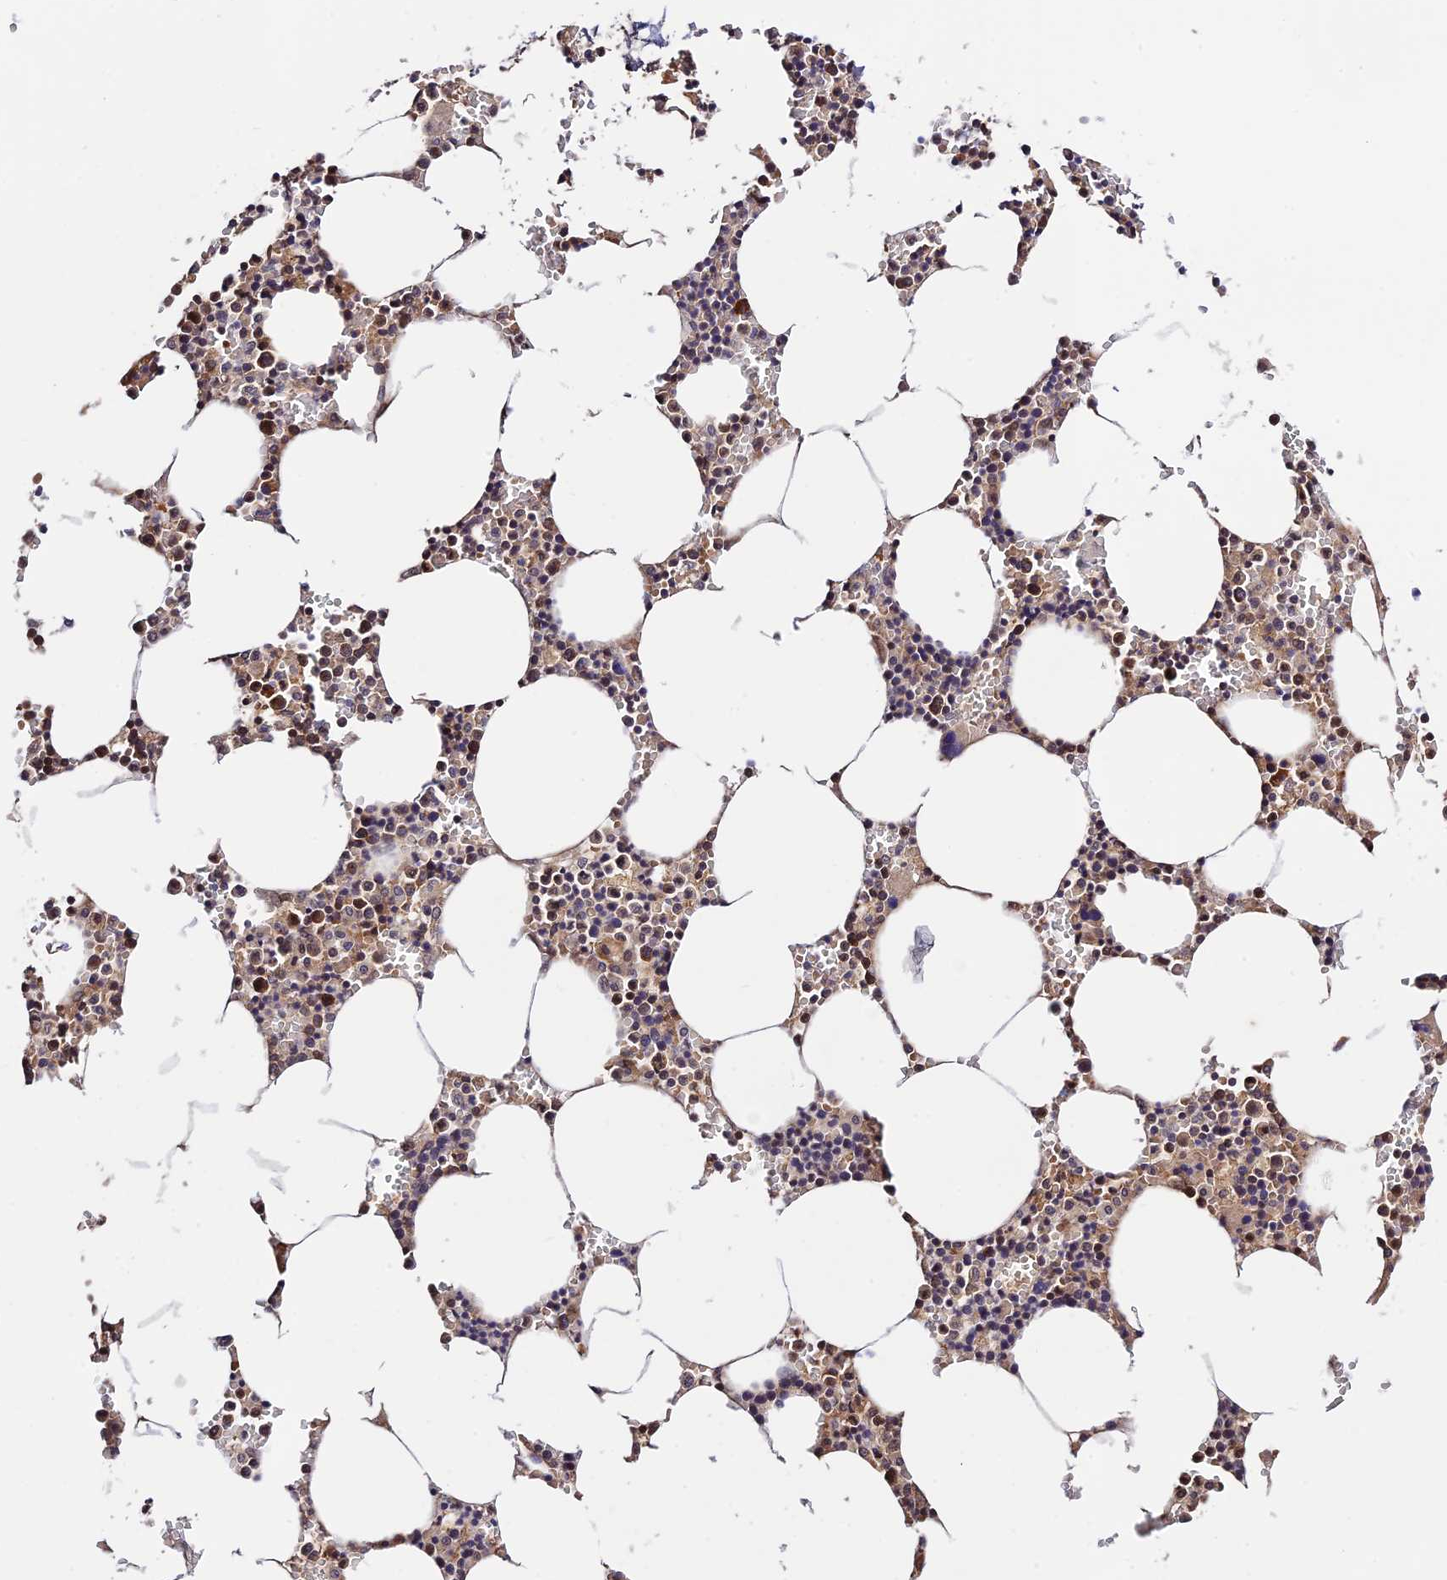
{"staining": {"intensity": "moderate", "quantity": "<25%", "location": "cytoplasmic/membranous,nuclear"}, "tissue": "bone marrow", "cell_type": "Hematopoietic cells", "image_type": "normal", "snomed": [{"axis": "morphology", "description": "Normal tissue, NOS"}, {"axis": "topography", "description": "Bone marrow"}], "caption": "High-power microscopy captured an immunohistochemistry photomicrograph of unremarkable bone marrow, revealing moderate cytoplasmic/membranous,nuclear staining in approximately <25% of hematopoietic cells. (DAB (3,3'-diaminobenzidine) = brown stain, brightfield microscopy at high magnification).", "gene": "CWH43", "patient": {"sex": "male", "age": 70}}